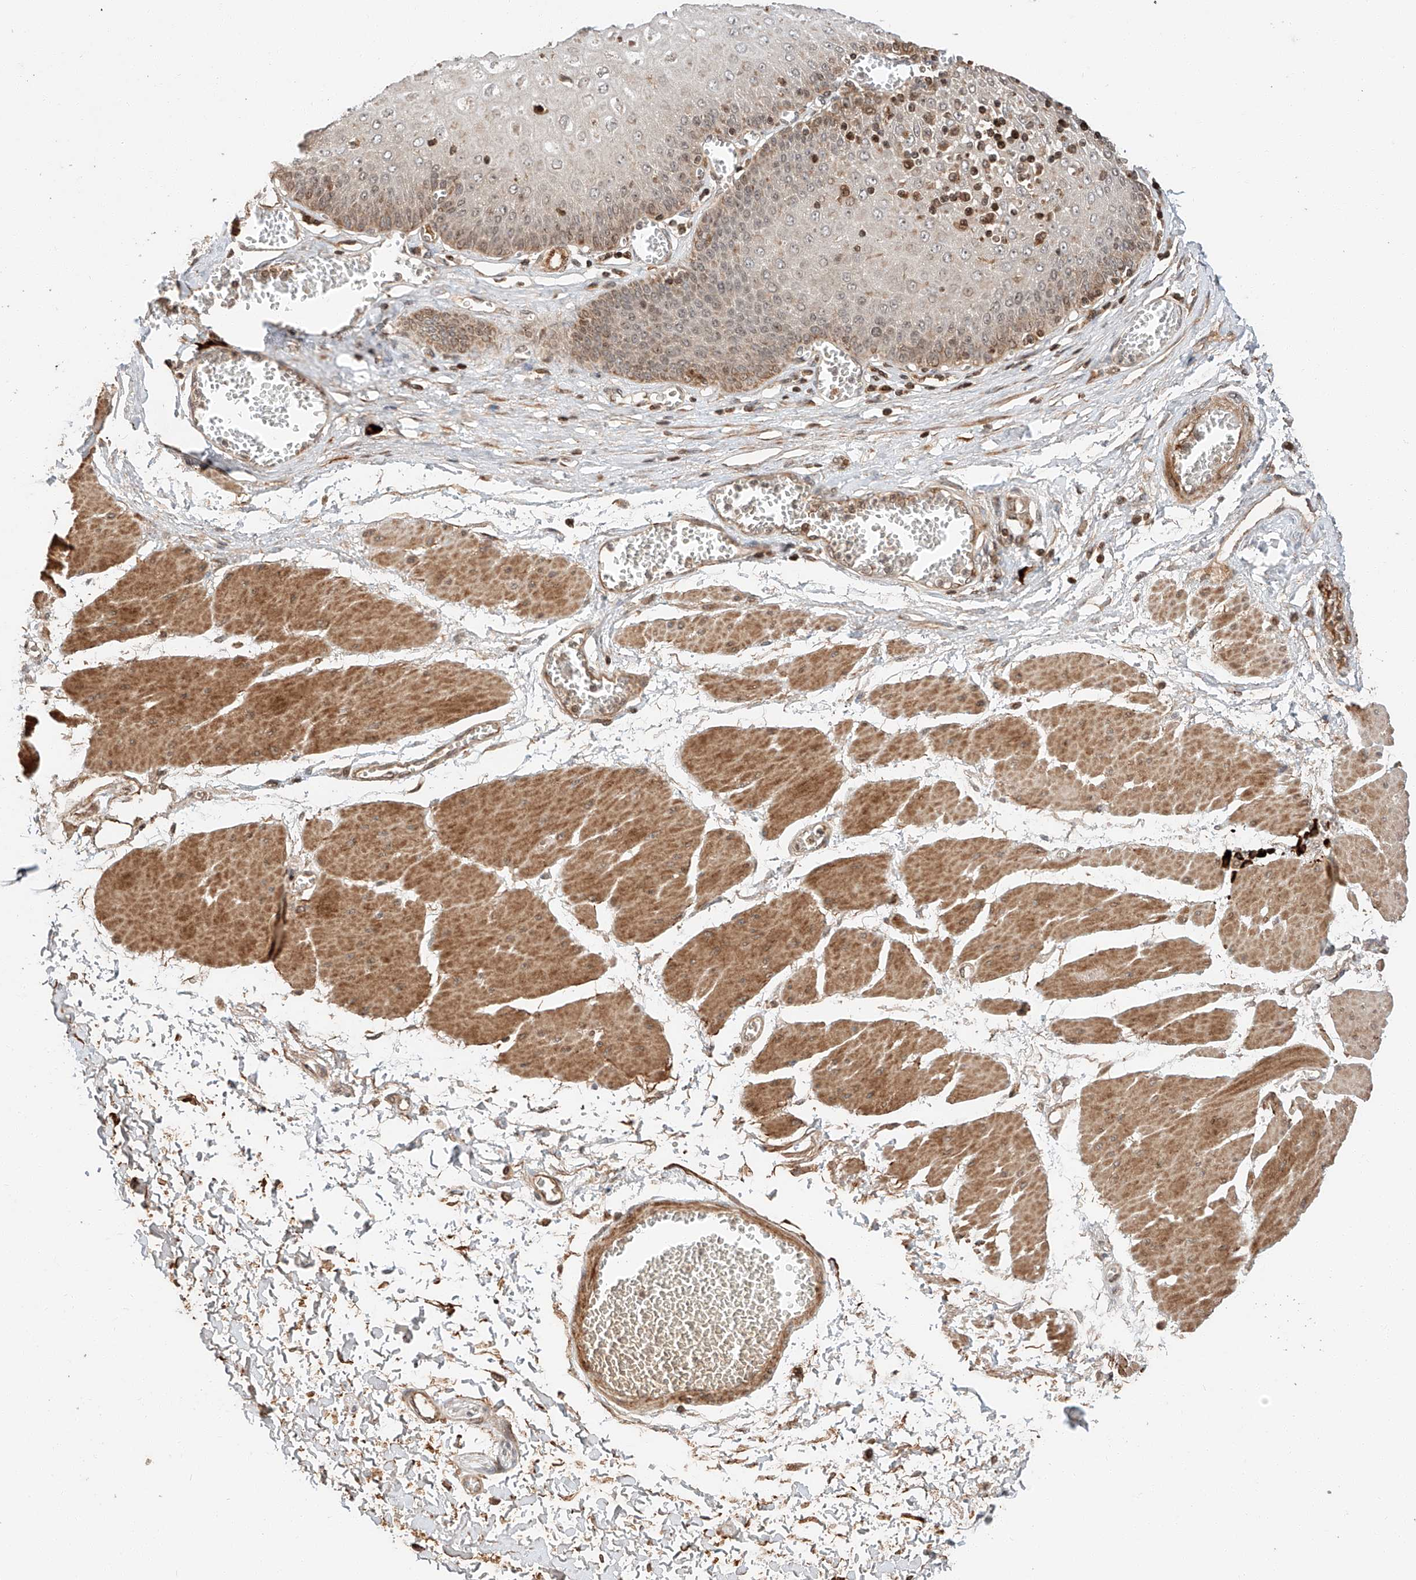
{"staining": {"intensity": "moderate", "quantity": "25%-75%", "location": "cytoplasmic/membranous,nuclear"}, "tissue": "esophagus", "cell_type": "Squamous epithelial cells", "image_type": "normal", "snomed": [{"axis": "morphology", "description": "Normal tissue, NOS"}, {"axis": "topography", "description": "Esophagus"}], "caption": "Human esophagus stained with a brown dye displays moderate cytoplasmic/membranous,nuclear positive staining in about 25%-75% of squamous epithelial cells.", "gene": "ARHGAP33", "patient": {"sex": "male", "age": 60}}